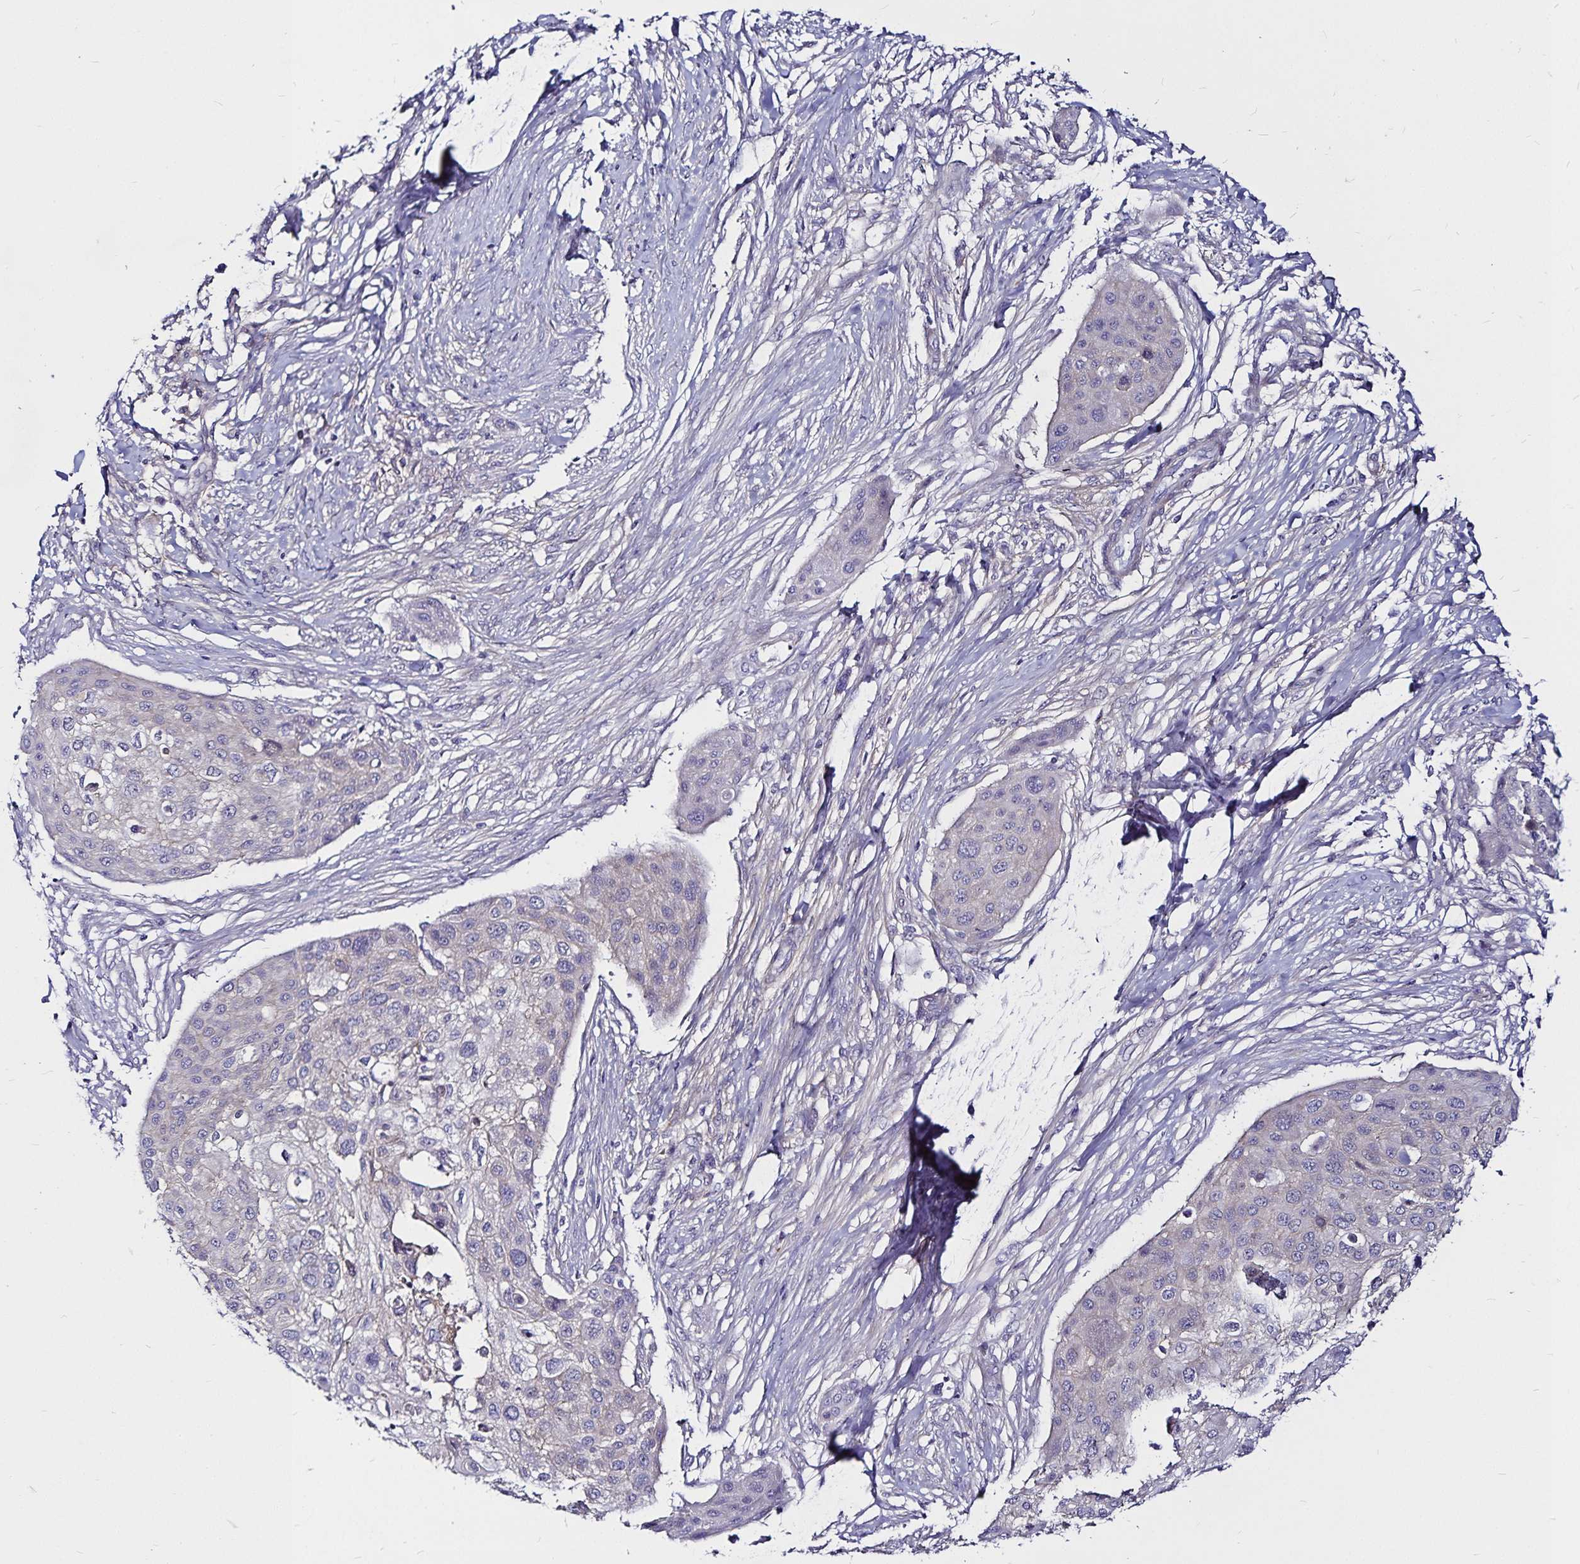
{"staining": {"intensity": "negative", "quantity": "none", "location": "none"}, "tissue": "skin cancer", "cell_type": "Tumor cells", "image_type": "cancer", "snomed": [{"axis": "morphology", "description": "Squamous cell carcinoma, NOS"}, {"axis": "topography", "description": "Skin"}], "caption": "IHC of skin cancer shows no staining in tumor cells. (DAB immunohistochemistry (IHC) visualized using brightfield microscopy, high magnification).", "gene": "GNG12", "patient": {"sex": "female", "age": 87}}